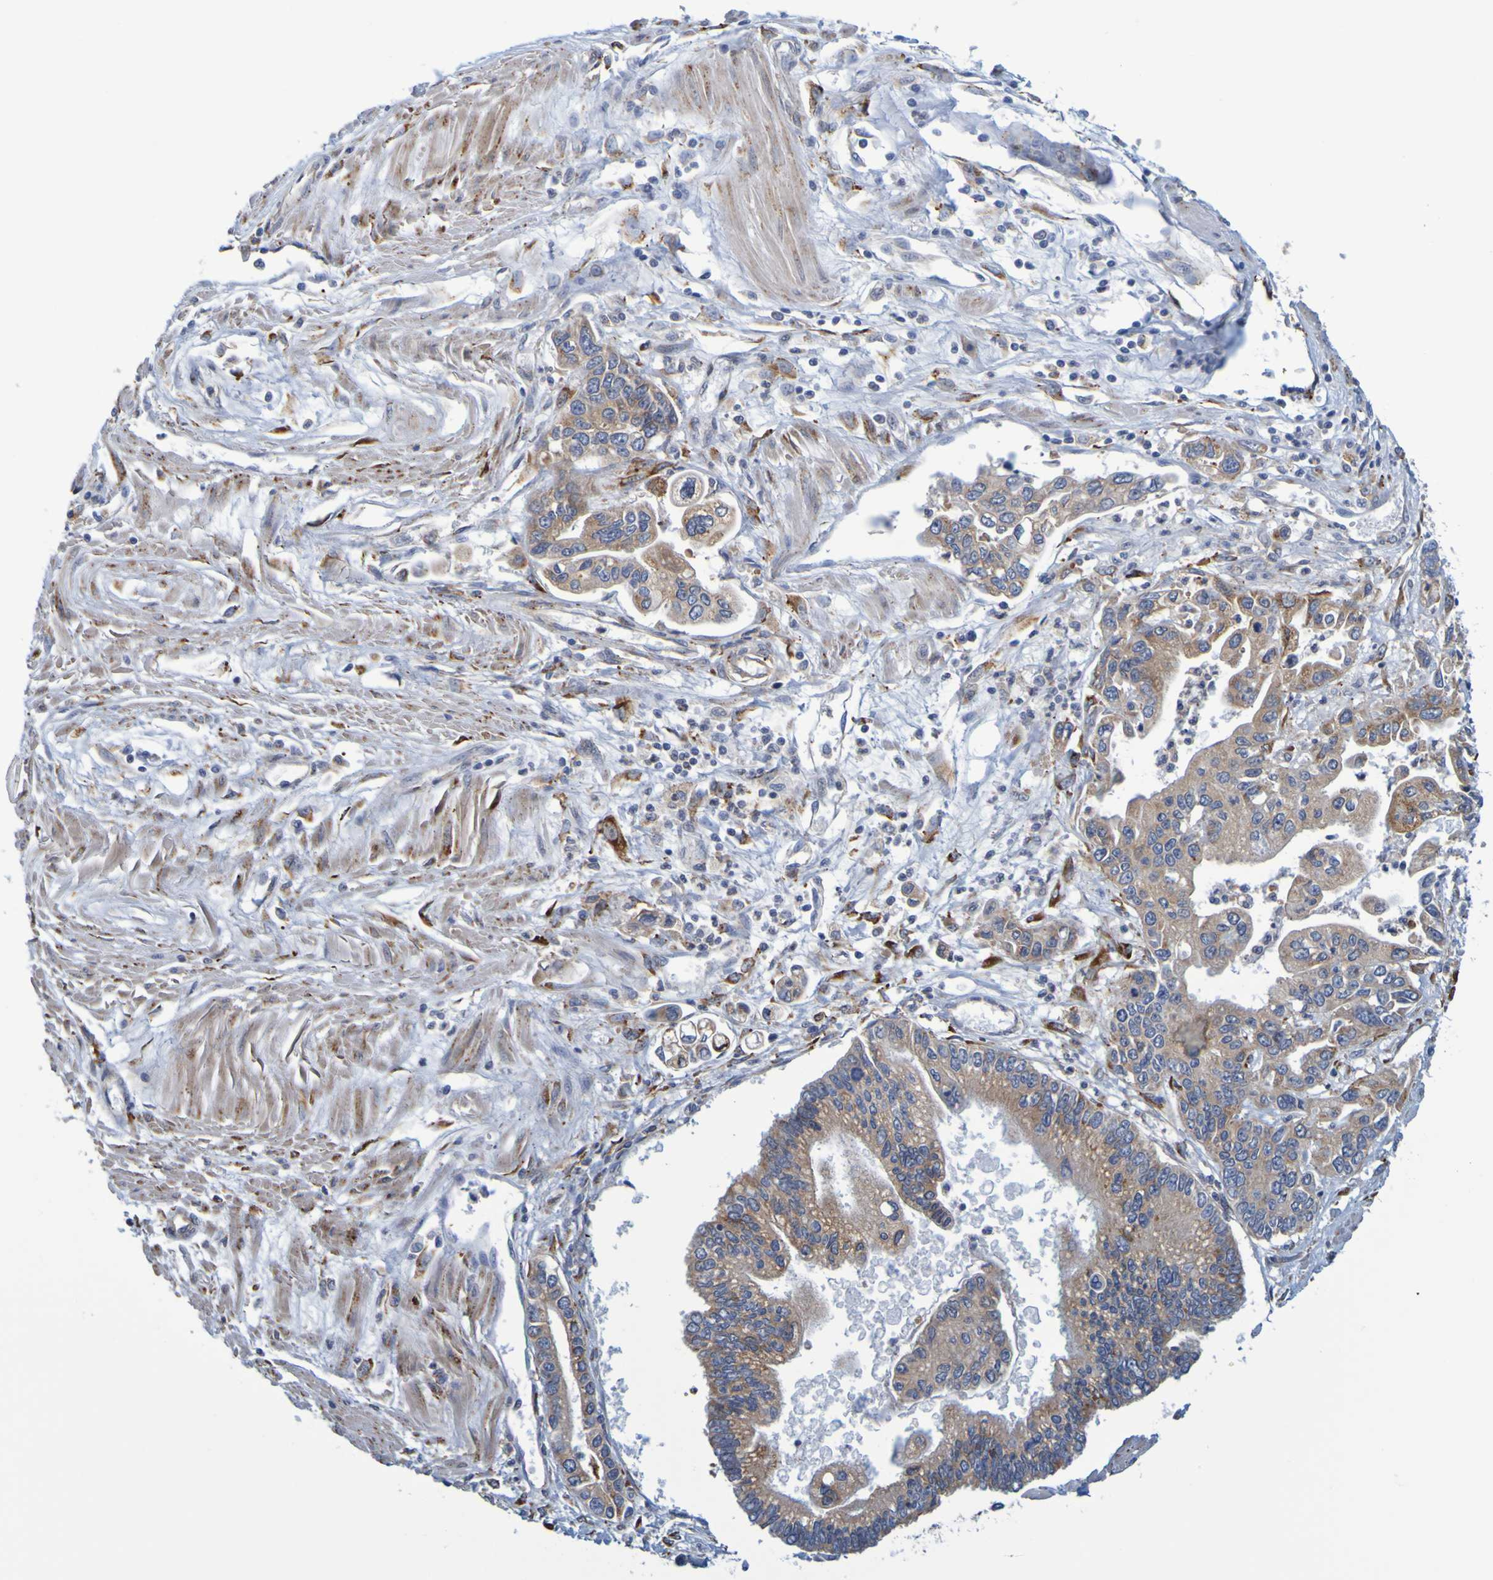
{"staining": {"intensity": "moderate", "quantity": ">75%", "location": "cytoplasmic/membranous"}, "tissue": "pancreatic cancer", "cell_type": "Tumor cells", "image_type": "cancer", "snomed": [{"axis": "morphology", "description": "Adenocarcinoma, NOS"}, {"axis": "topography", "description": "Pancreas"}], "caption": "Adenocarcinoma (pancreatic) stained with IHC exhibits moderate cytoplasmic/membranous positivity in approximately >75% of tumor cells.", "gene": "SIL1", "patient": {"sex": "male", "age": 56}}